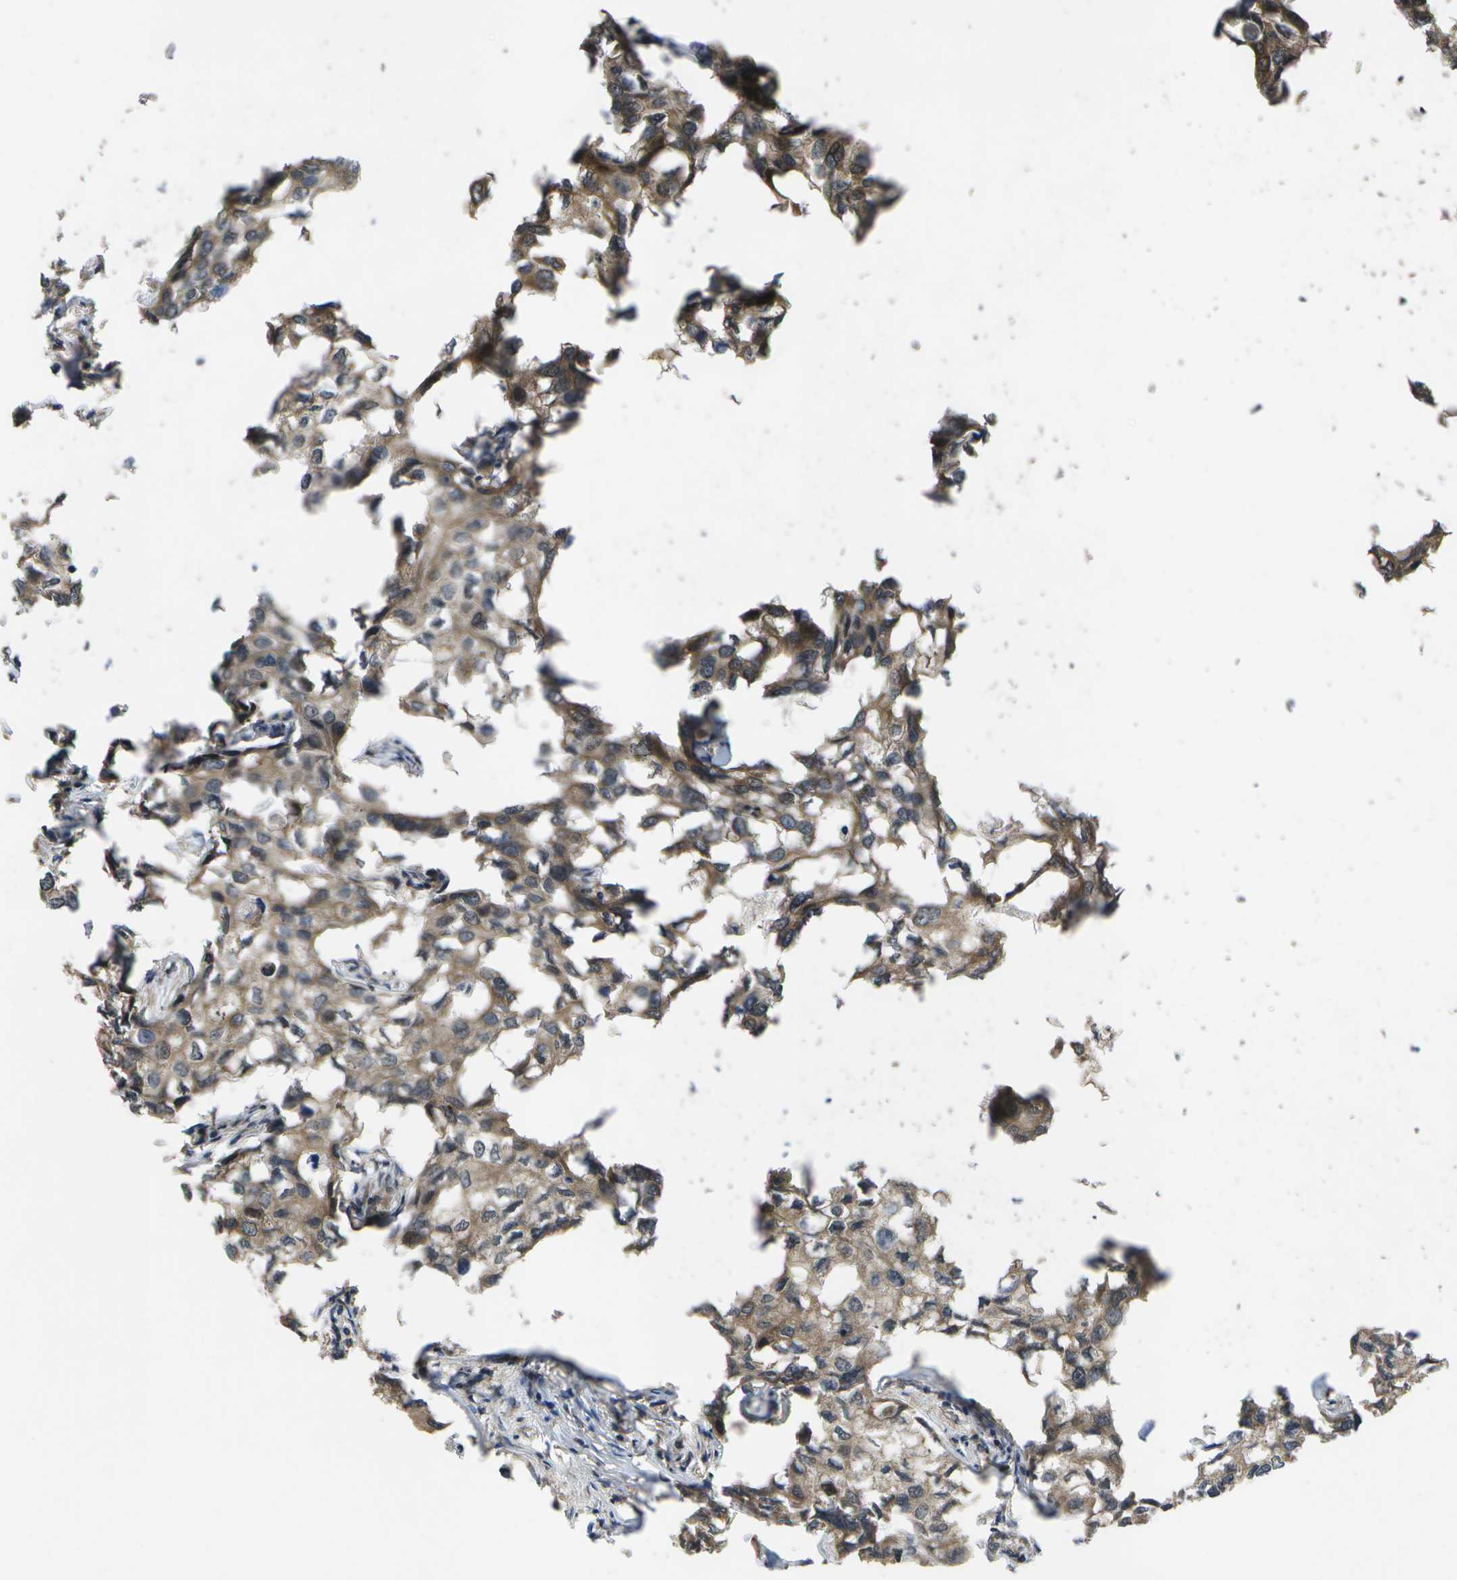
{"staining": {"intensity": "moderate", "quantity": ">75%", "location": "cytoplasmic/membranous,nuclear"}, "tissue": "breast cancer", "cell_type": "Tumor cells", "image_type": "cancer", "snomed": [{"axis": "morphology", "description": "Duct carcinoma"}, {"axis": "topography", "description": "Breast"}], "caption": "High-power microscopy captured an immunohistochemistry (IHC) histopathology image of breast cancer (infiltrating ductal carcinoma), revealing moderate cytoplasmic/membranous and nuclear expression in approximately >75% of tumor cells. The staining was performed using DAB to visualize the protein expression in brown, while the nuclei were stained in blue with hematoxylin (Magnification: 20x).", "gene": "ALAS1", "patient": {"sex": "female", "age": 27}}